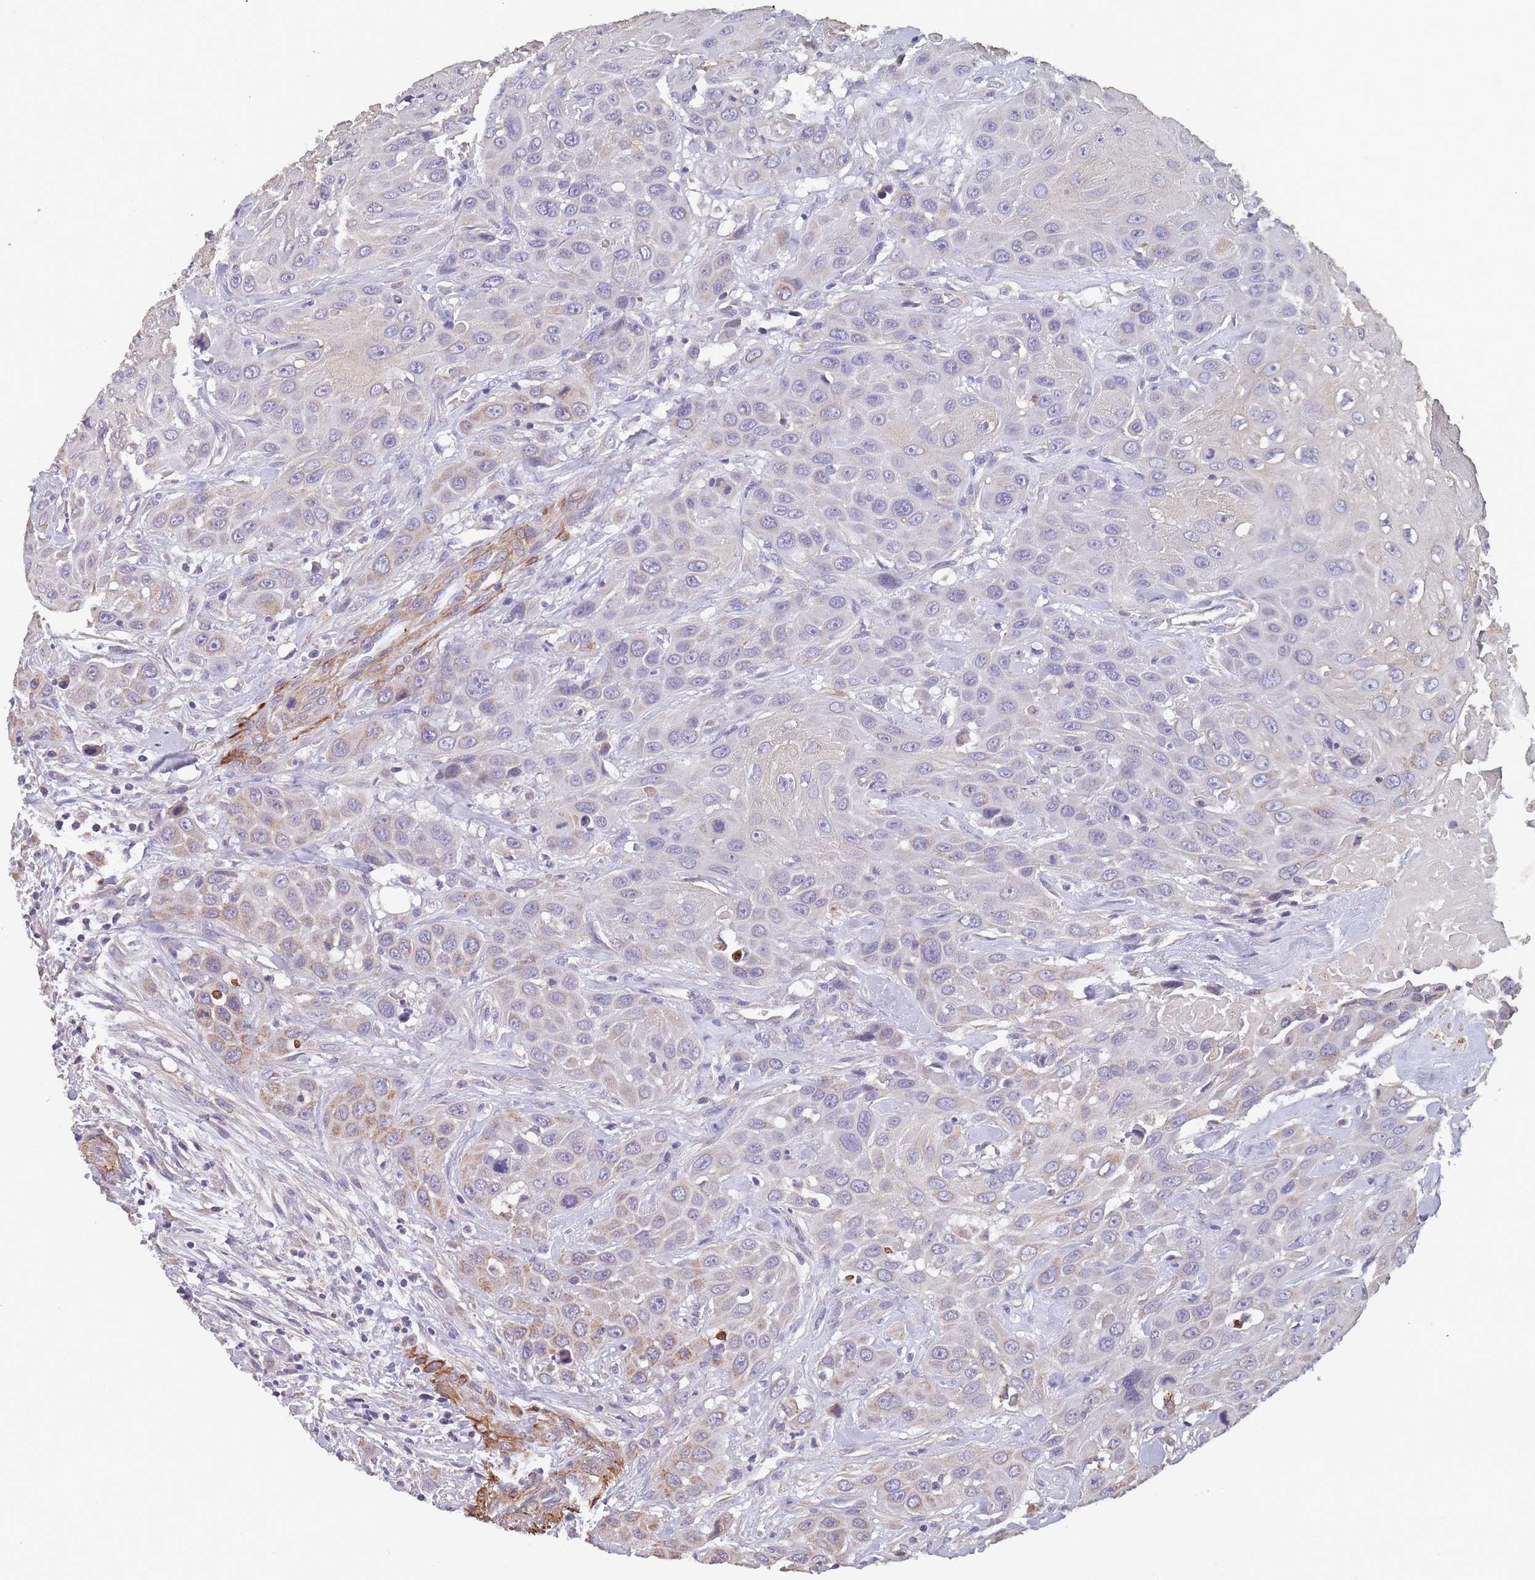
{"staining": {"intensity": "weak", "quantity": "<25%", "location": "cytoplasmic/membranous"}, "tissue": "head and neck cancer", "cell_type": "Tumor cells", "image_type": "cancer", "snomed": [{"axis": "morphology", "description": "Squamous cell carcinoma, NOS"}, {"axis": "topography", "description": "Head-Neck"}], "caption": "This image is of squamous cell carcinoma (head and neck) stained with immunohistochemistry (IHC) to label a protein in brown with the nuclei are counter-stained blue. There is no expression in tumor cells. (DAB IHC, high magnification).", "gene": "TOMM40L", "patient": {"sex": "male", "age": 81}}